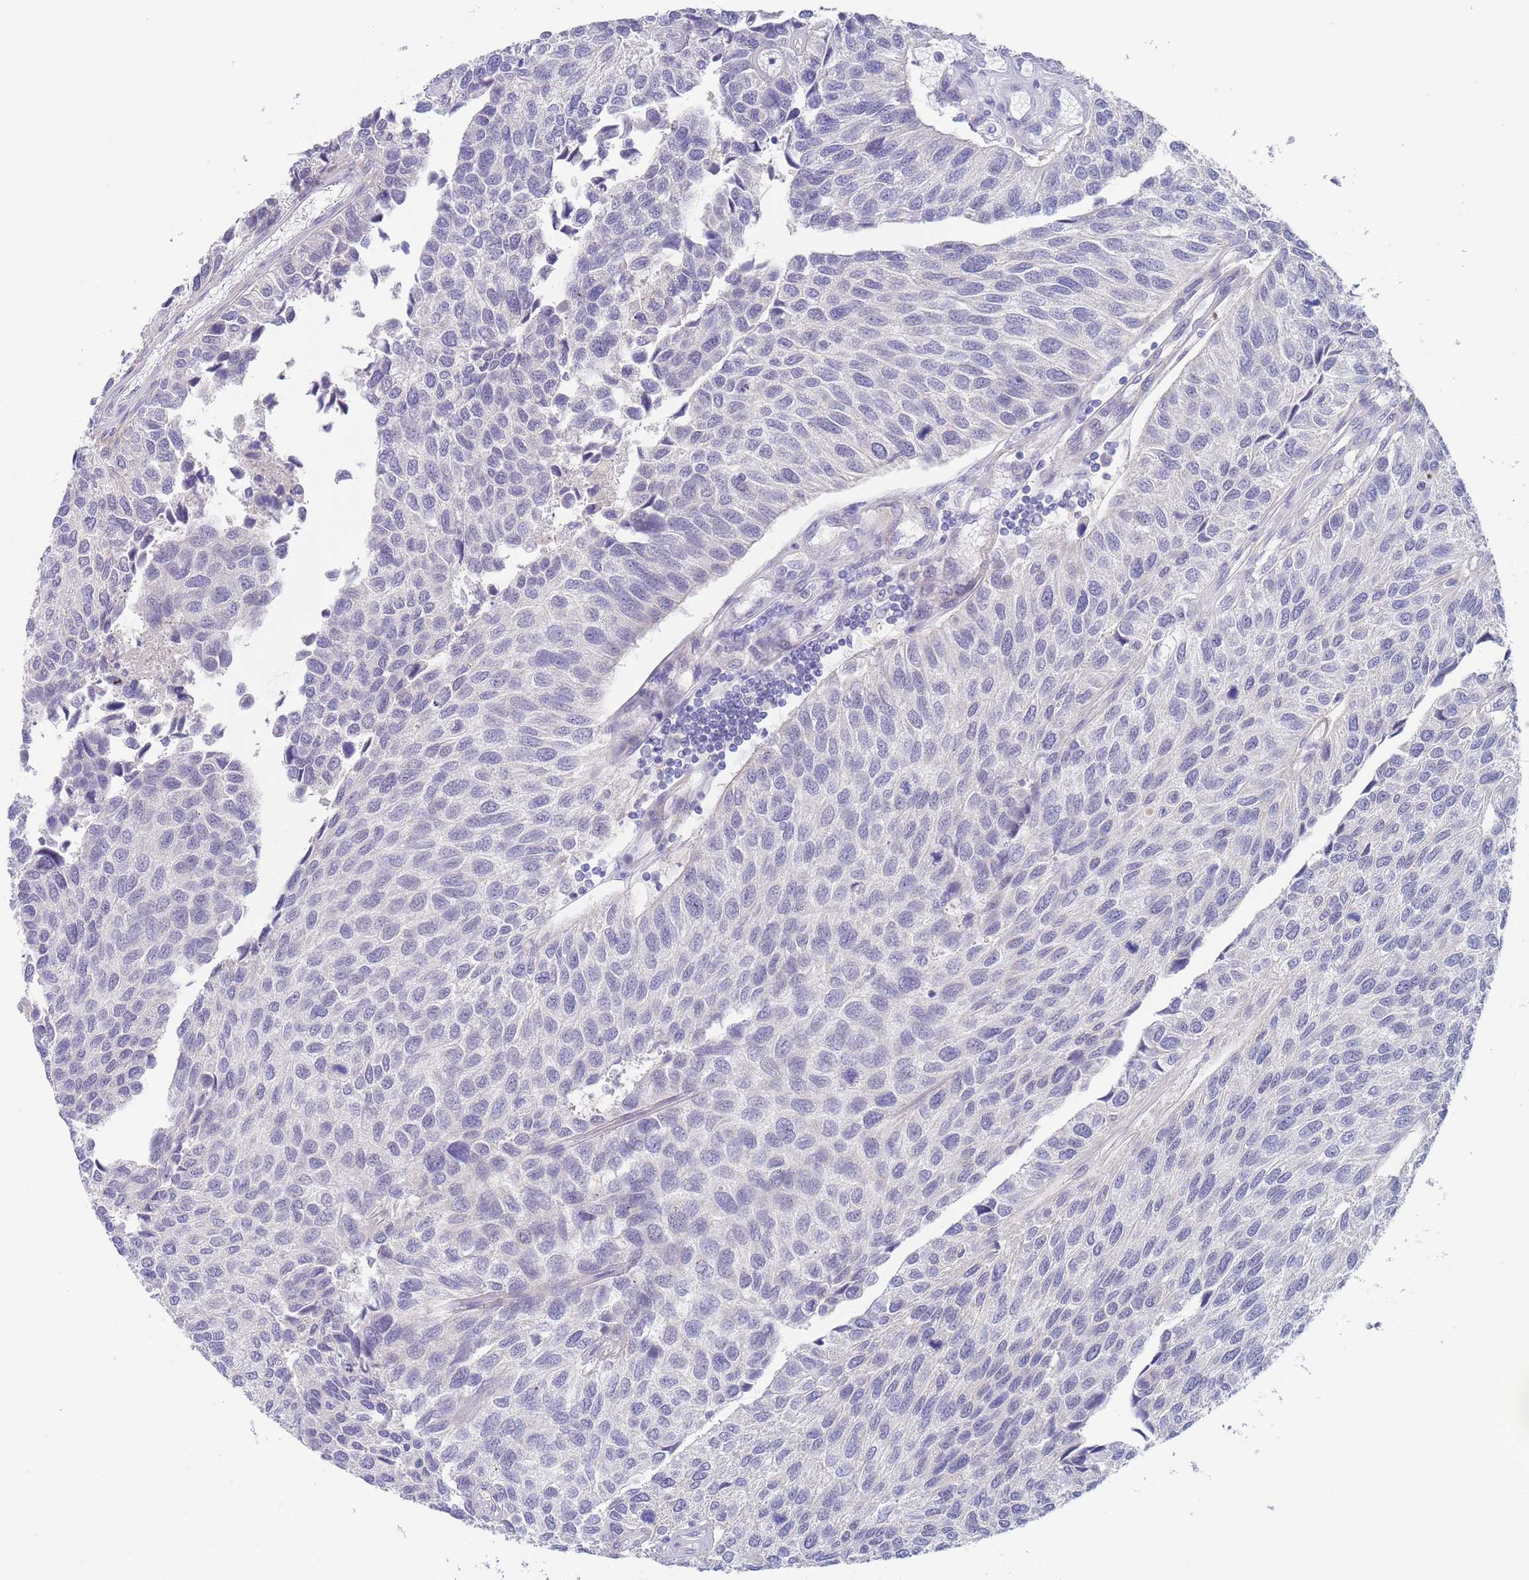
{"staining": {"intensity": "negative", "quantity": "none", "location": "none"}, "tissue": "urothelial cancer", "cell_type": "Tumor cells", "image_type": "cancer", "snomed": [{"axis": "morphology", "description": "Urothelial carcinoma, NOS"}, {"axis": "topography", "description": "Urinary bladder"}], "caption": "The micrograph shows no significant expression in tumor cells of transitional cell carcinoma.", "gene": "RNF169", "patient": {"sex": "male", "age": 55}}